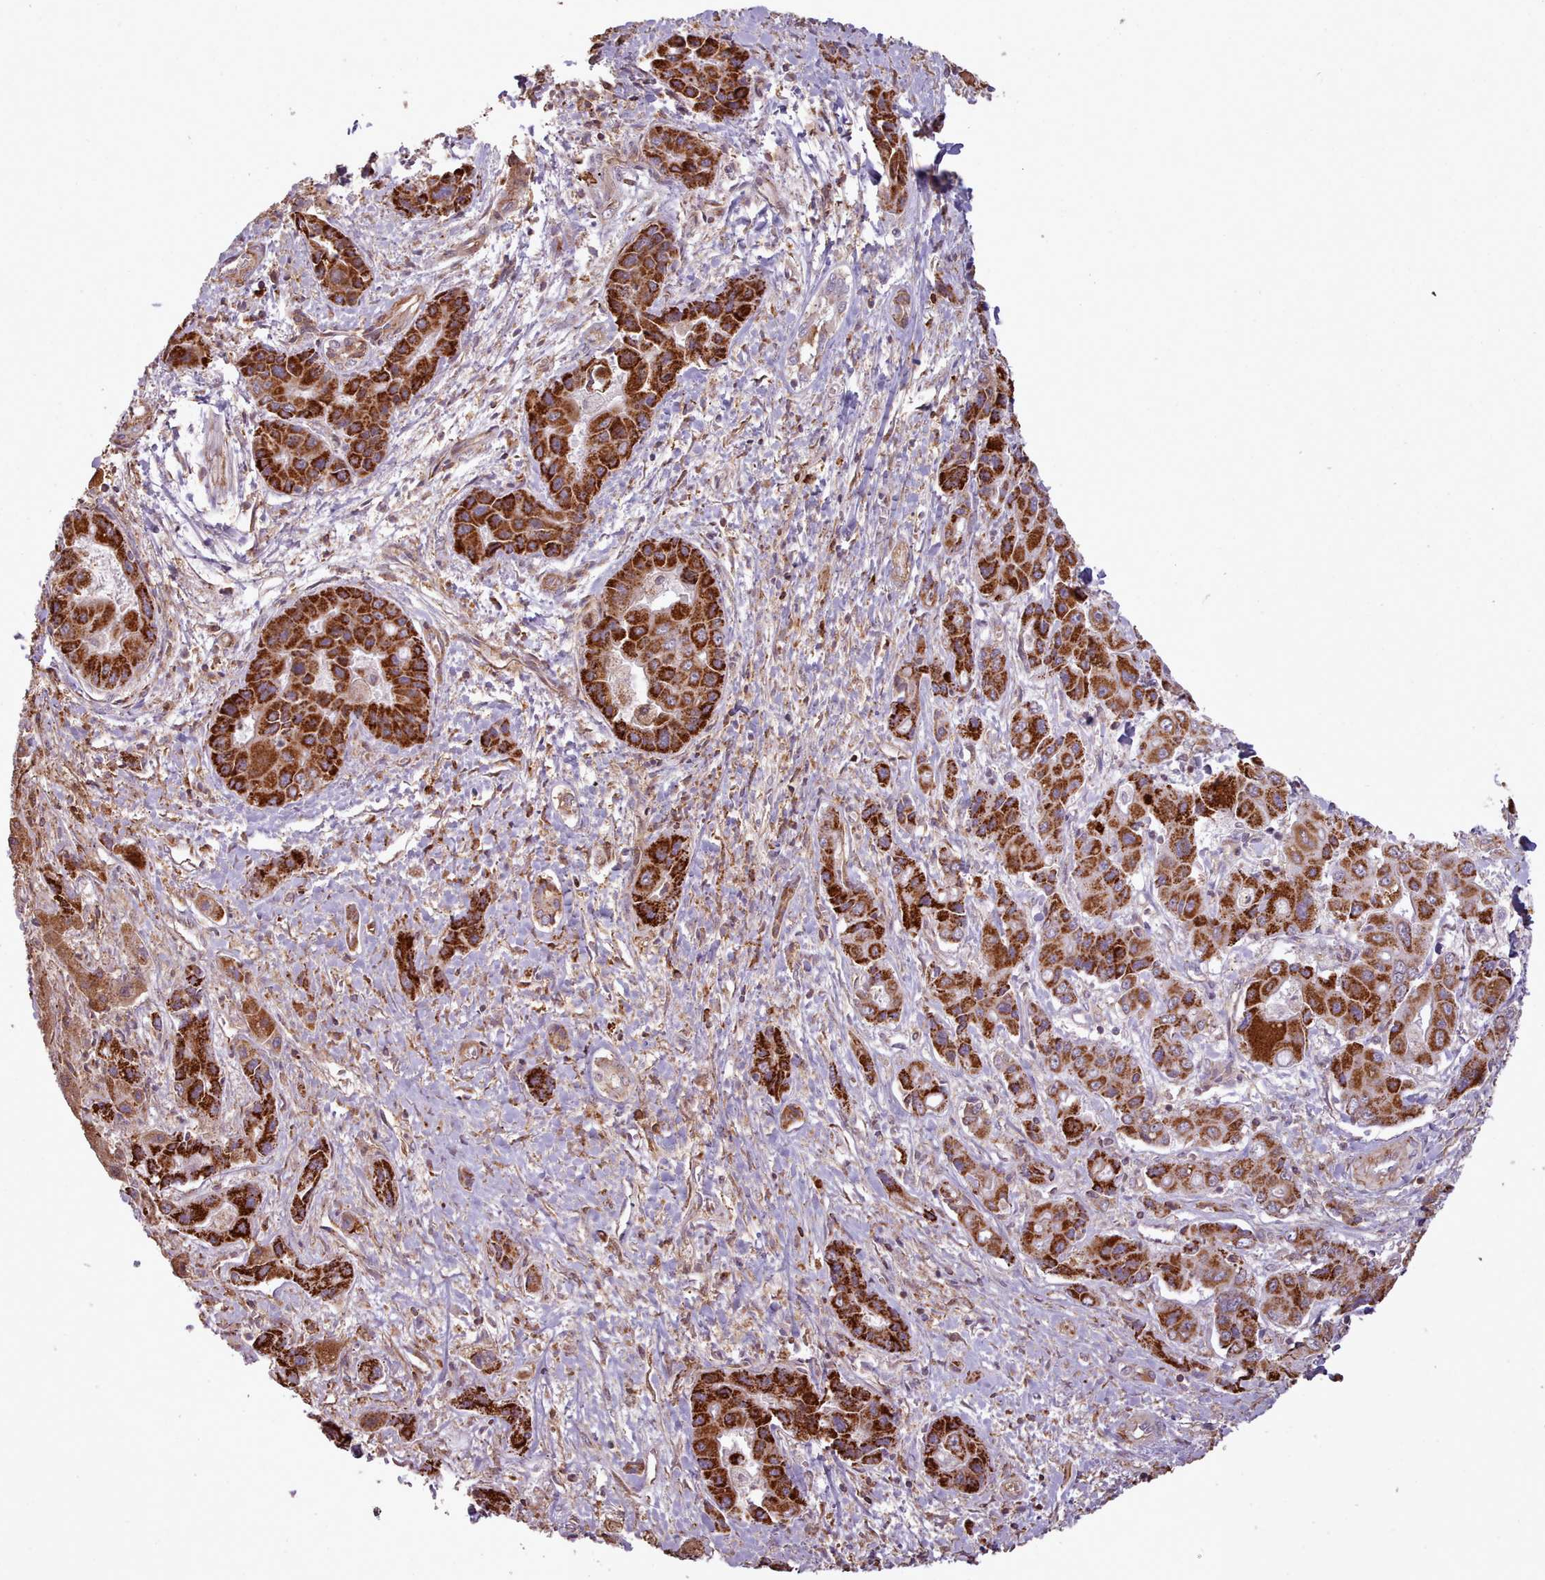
{"staining": {"intensity": "strong", "quantity": ">75%", "location": "cytoplasmic/membranous"}, "tissue": "liver cancer", "cell_type": "Tumor cells", "image_type": "cancer", "snomed": [{"axis": "morphology", "description": "Cholangiocarcinoma"}, {"axis": "topography", "description": "Liver"}], "caption": "IHC of human cholangiocarcinoma (liver) demonstrates high levels of strong cytoplasmic/membranous staining in about >75% of tumor cells. Using DAB (3,3'-diaminobenzidine) (brown) and hematoxylin (blue) stains, captured at high magnification using brightfield microscopy.", "gene": "ZMYM4", "patient": {"sex": "male", "age": 67}}